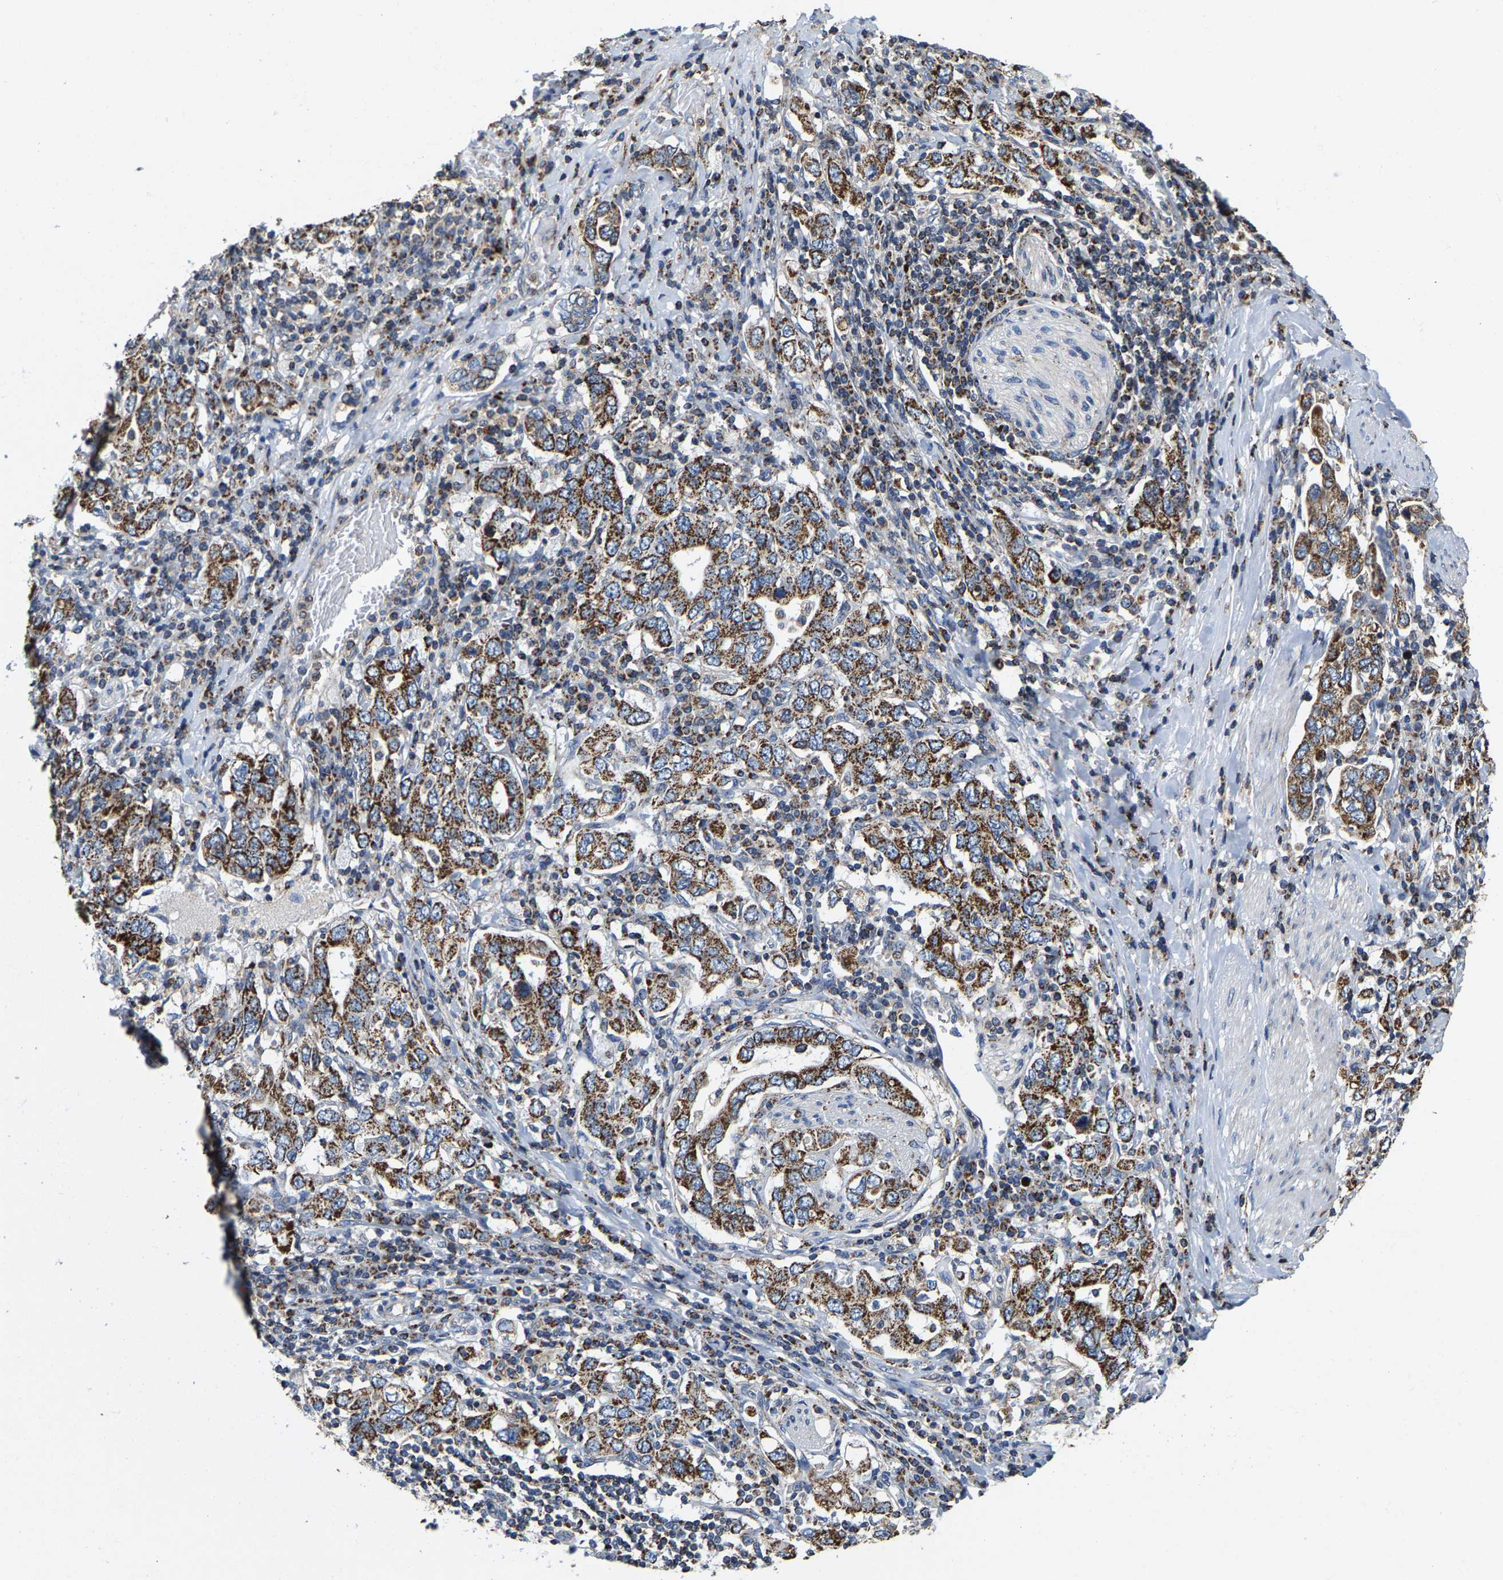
{"staining": {"intensity": "moderate", "quantity": ">75%", "location": "cytoplasmic/membranous"}, "tissue": "stomach cancer", "cell_type": "Tumor cells", "image_type": "cancer", "snomed": [{"axis": "morphology", "description": "Adenocarcinoma, NOS"}, {"axis": "topography", "description": "Stomach, upper"}], "caption": "Moderate cytoplasmic/membranous protein staining is seen in about >75% of tumor cells in stomach cancer (adenocarcinoma). Immunohistochemistry stains the protein of interest in brown and the nuclei are stained blue.", "gene": "SHMT2", "patient": {"sex": "male", "age": 62}}